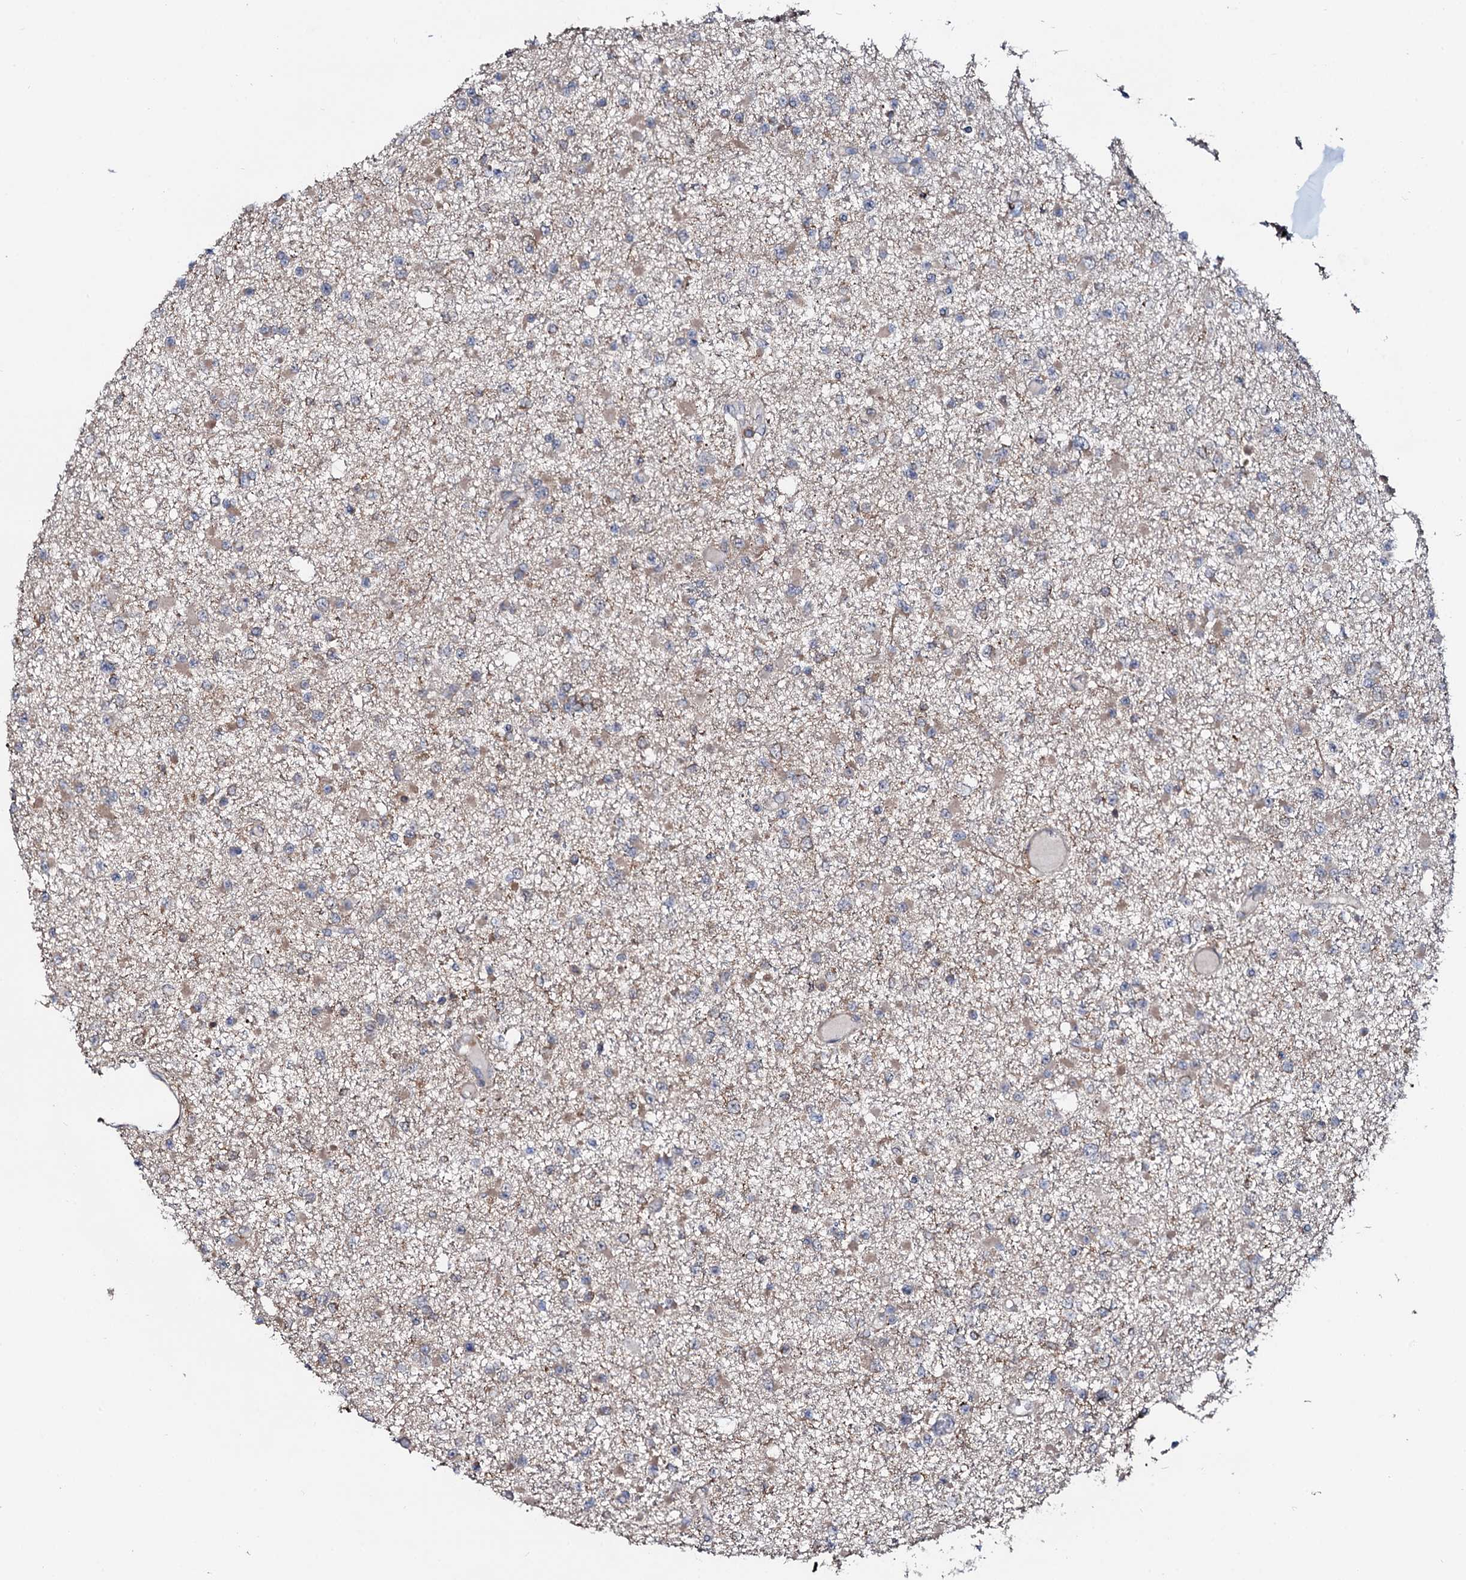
{"staining": {"intensity": "weak", "quantity": "25%-75%", "location": "cytoplasmic/membranous"}, "tissue": "glioma", "cell_type": "Tumor cells", "image_type": "cancer", "snomed": [{"axis": "morphology", "description": "Glioma, malignant, Low grade"}, {"axis": "topography", "description": "Brain"}], "caption": "Brown immunohistochemical staining in human glioma reveals weak cytoplasmic/membranous staining in about 25%-75% of tumor cells.", "gene": "COG6", "patient": {"sex": "female", "age": 22}}